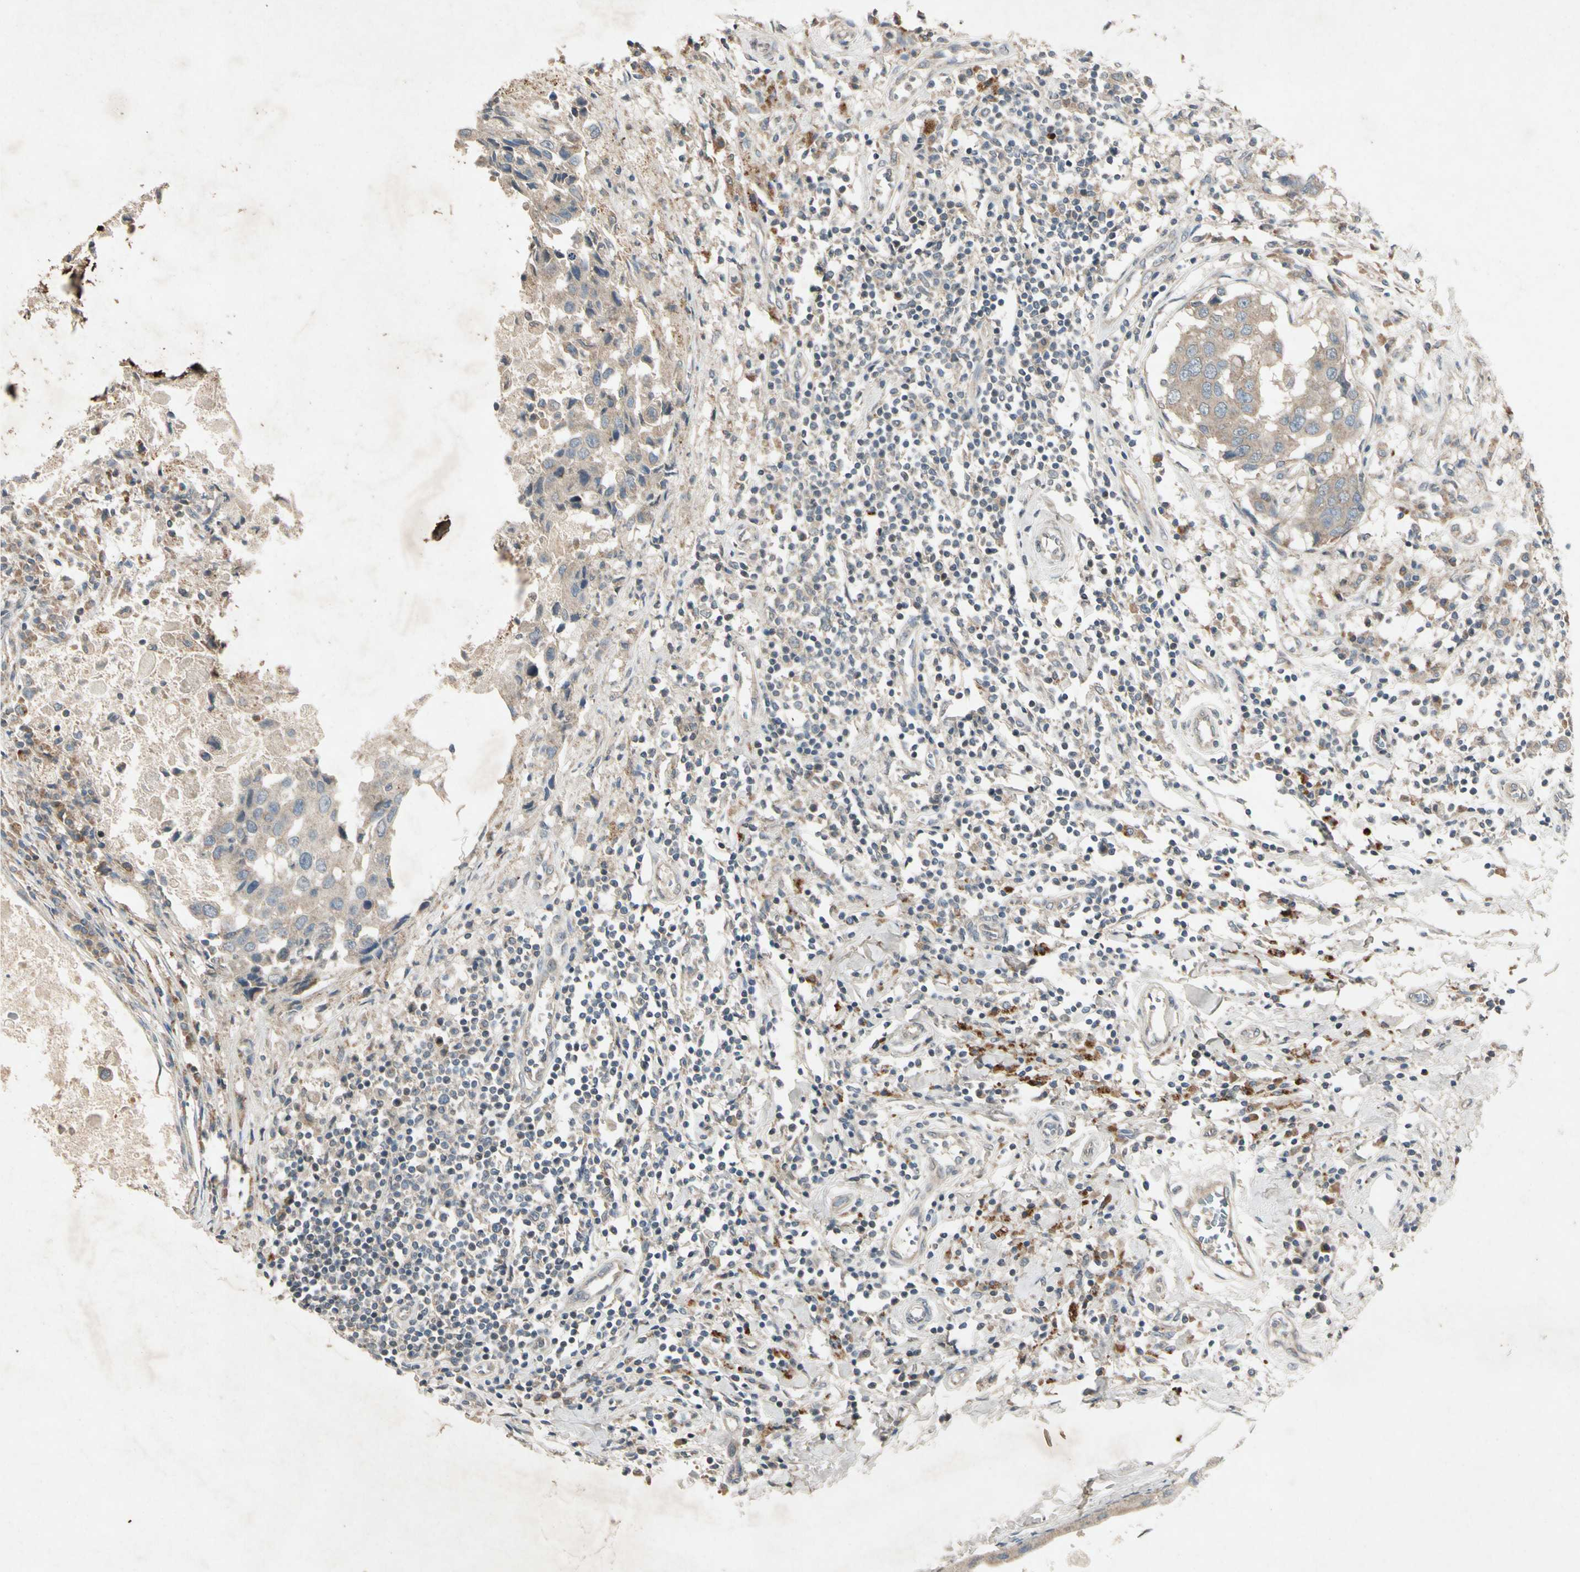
{"staining": {"intensity": "weak", "quantity": "25%-75%", "location": "cytoplasmic/membranous"}, "tissue": "breast cancer", "cell_type": "Tumor cells", "image_type": "cancer", "snomed": [{"axis": "morphology", "description": "Duct carcinoma"}, {"axis": "topography", "description": "Breast"}], "caption": "About 25%-75% of tumor cells in breast infiltrating ductal carcinoma reveal weak cytoplasmic/membranous protein positivity as visualized by brown immunohistochemical staining.", "gene": "GPLD1", "patient": {"sex": "female", "age": 27}}